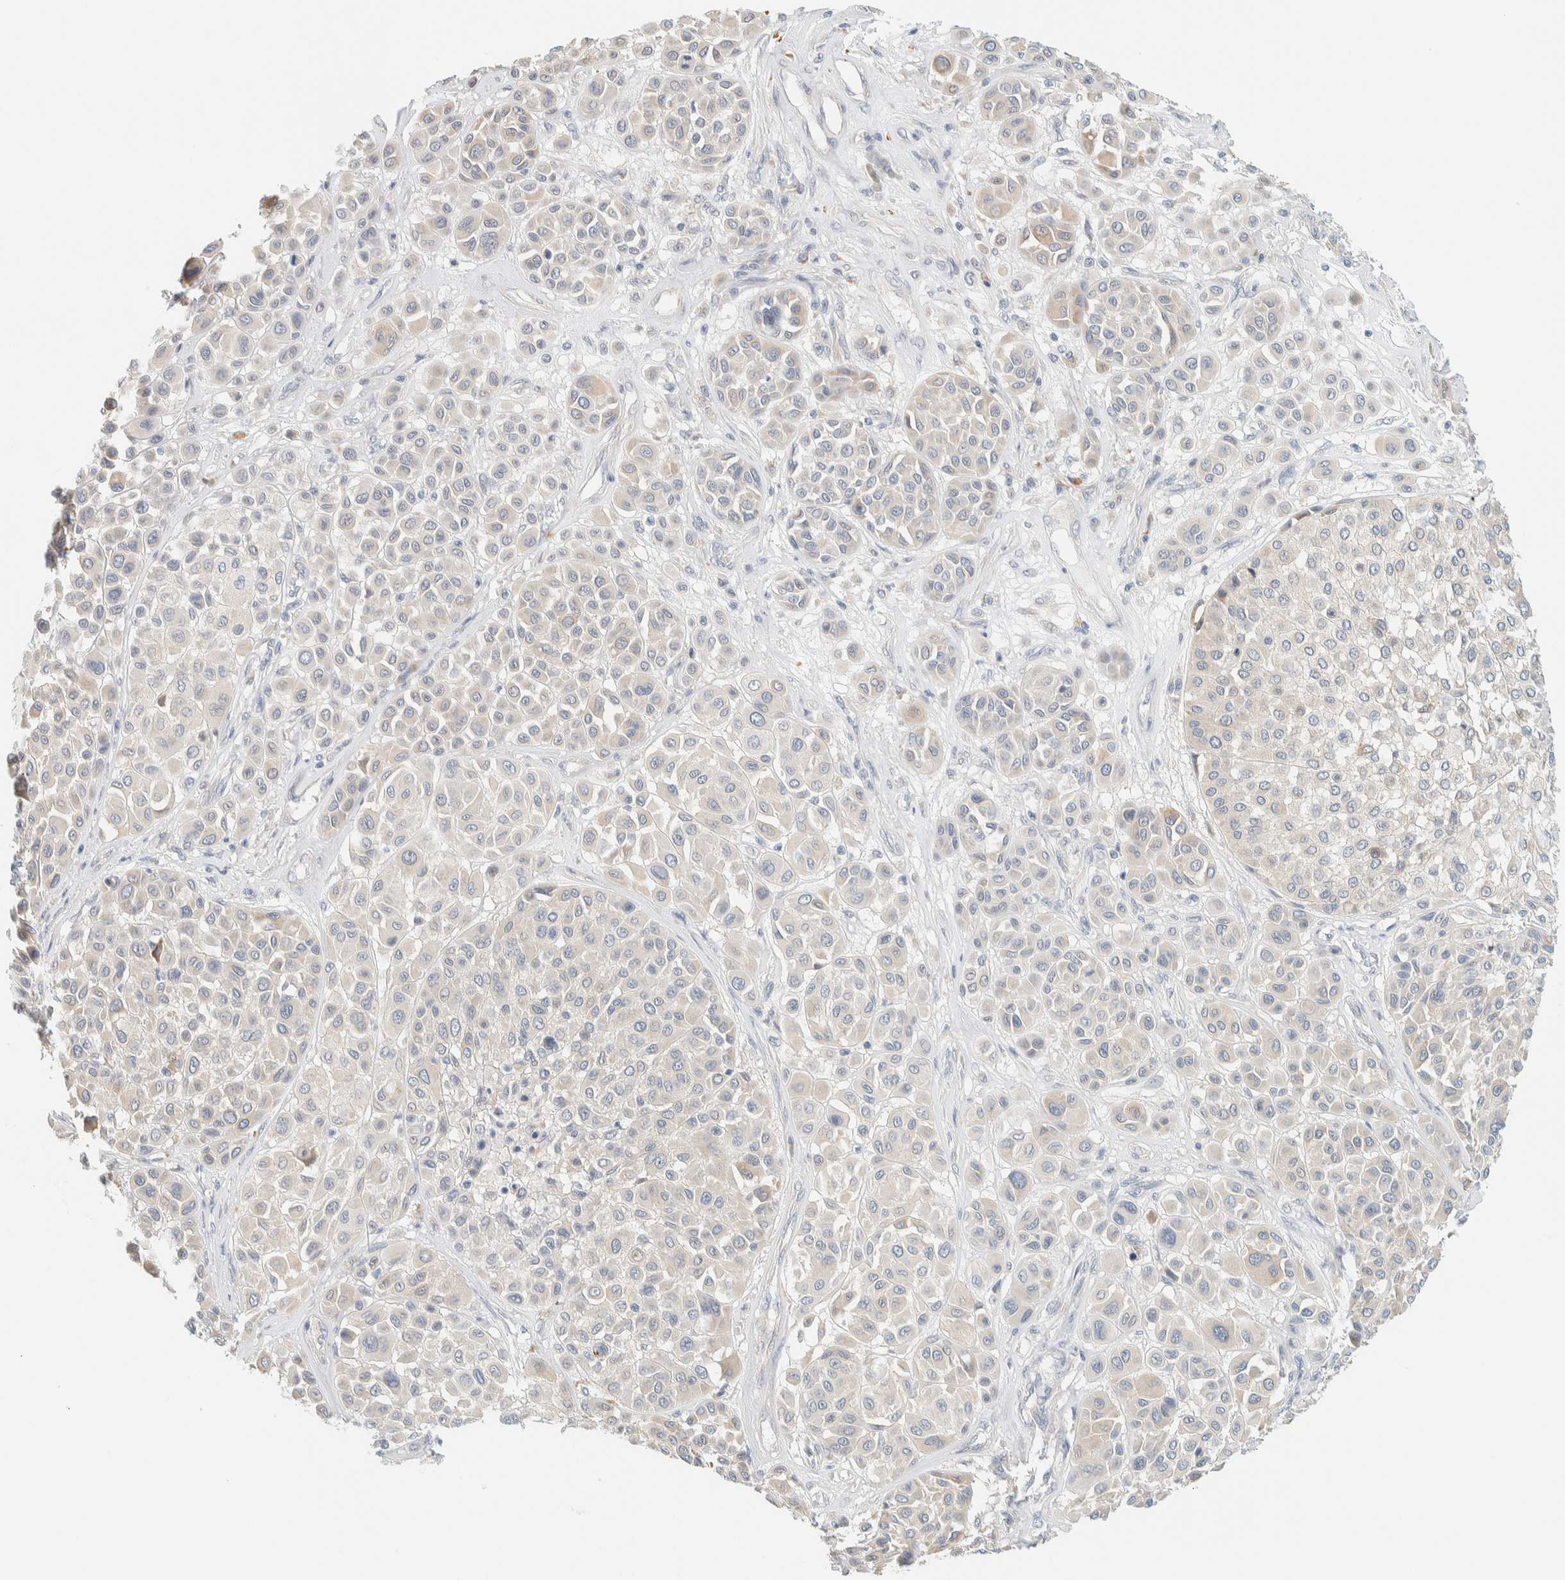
{"staining": {"intensity": "negative", "quantity": "none", "location": "none"}, "tissue": "melanoma", "cell_type": "Tumor cells", "image_type": "cancer", "snomed": [{"axis": "morphology", "description": "Malignant melanoma, Metastatic site"}, {"axis": "topography", "description": "Soft tissue"}], "caption": "This is a photomicrograph of IHC staining of malignant melanoma (metastatic site), which shows no positivity in tumor cells.", "gene": "PTGES3L-AARSD1", "patient": {"sex": "male", "age": 41}}